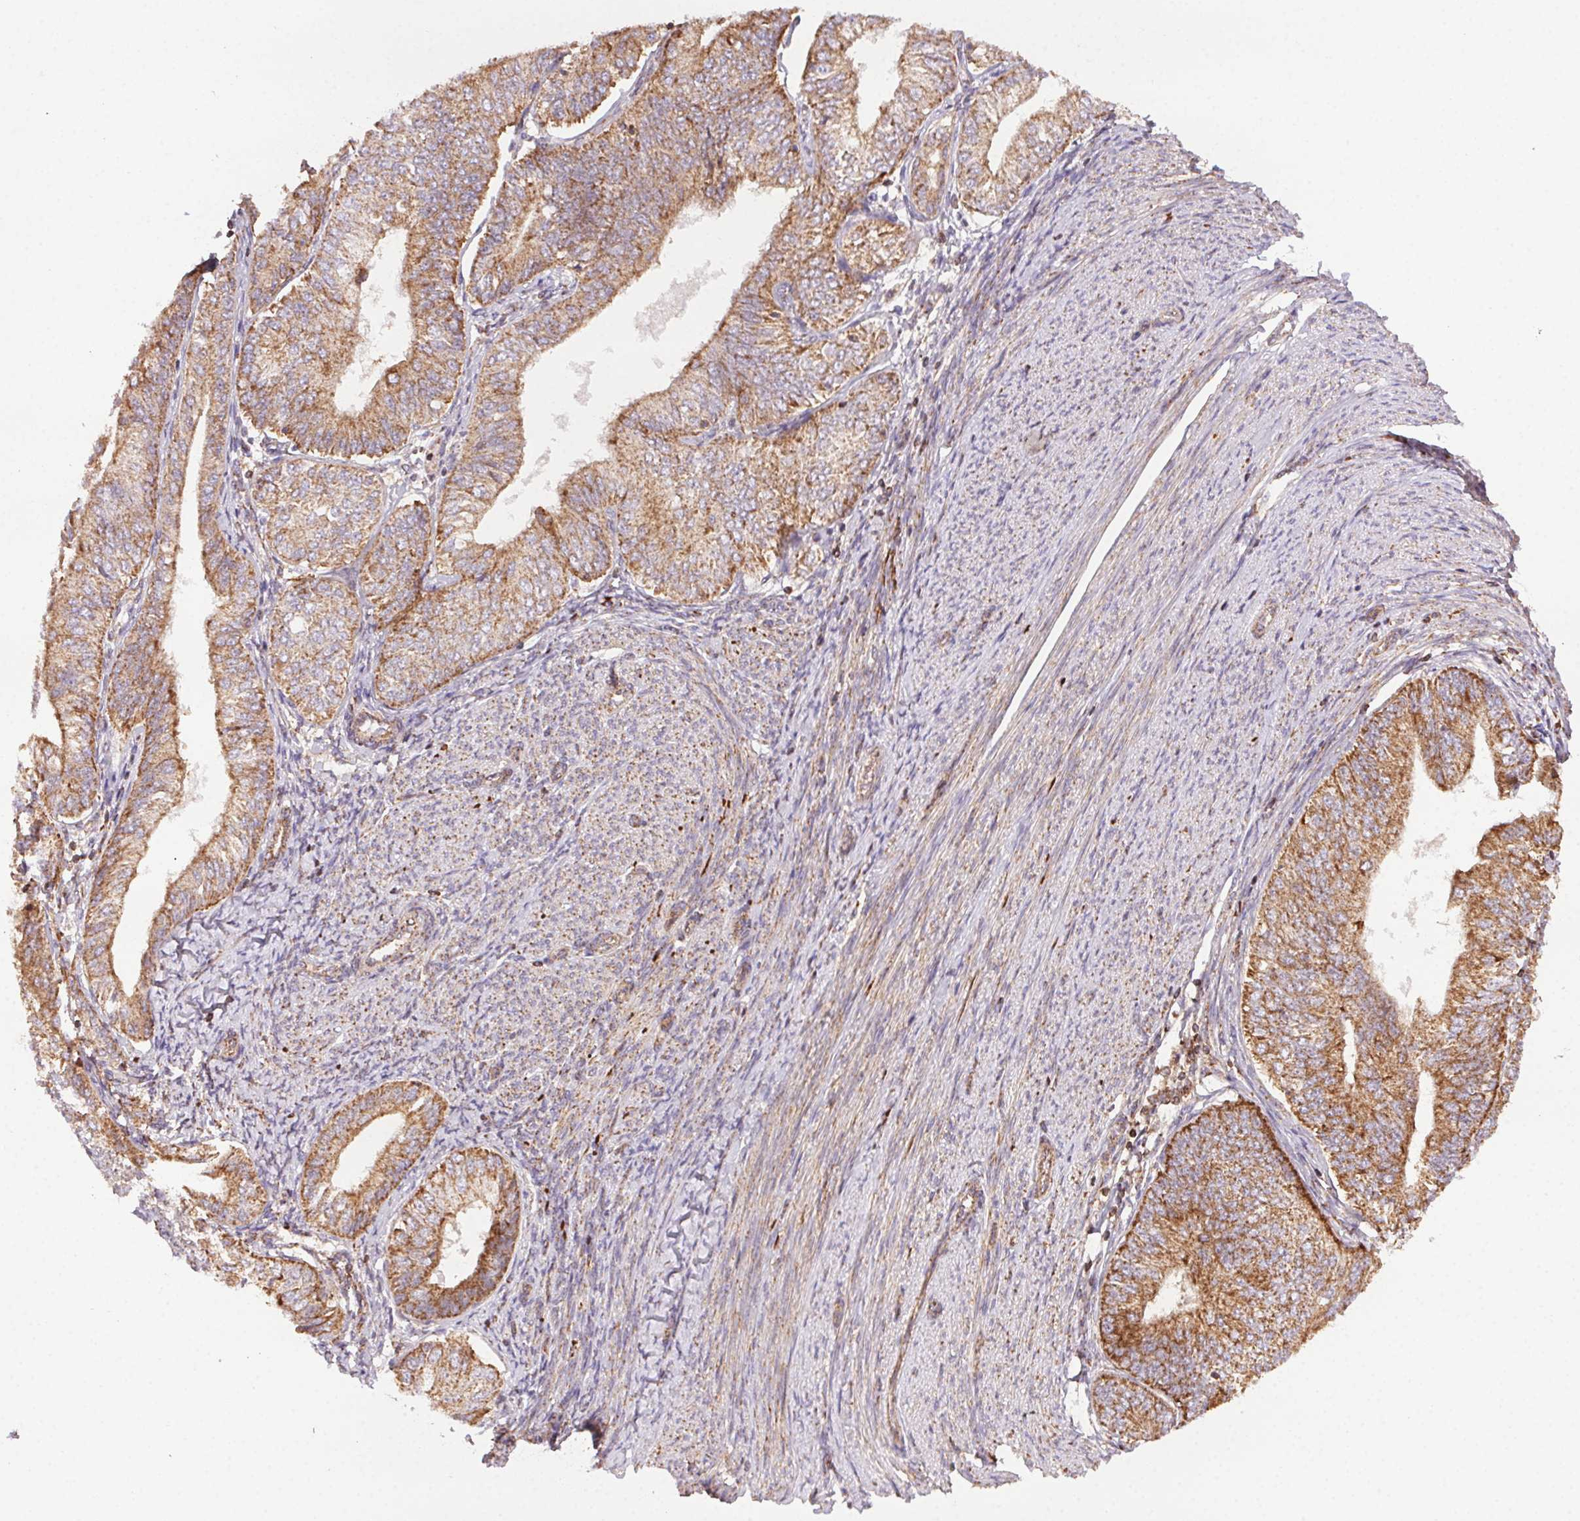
{"staining": {"intensity": "strong", "quantity": ">75%", "location": "cytoplasmic/membranous"}, "tissue": "endometrial cancer", "cell_type": "Tumor cells", "image_type": "cancer", "snomed": [{"axis": "morphology", "description": "Adenocarcinoma, NOS"}, {"axis": "topography", "description": "Endometrium"}], "caption": "This histopathology image reveals IHC staining of endometrial cancer, with high strong cytoplasmic/membranous positivity in approximately >75% of tumor cells.", "gene": "CLPB", "patient": {"sex": "female", "age": 58}}